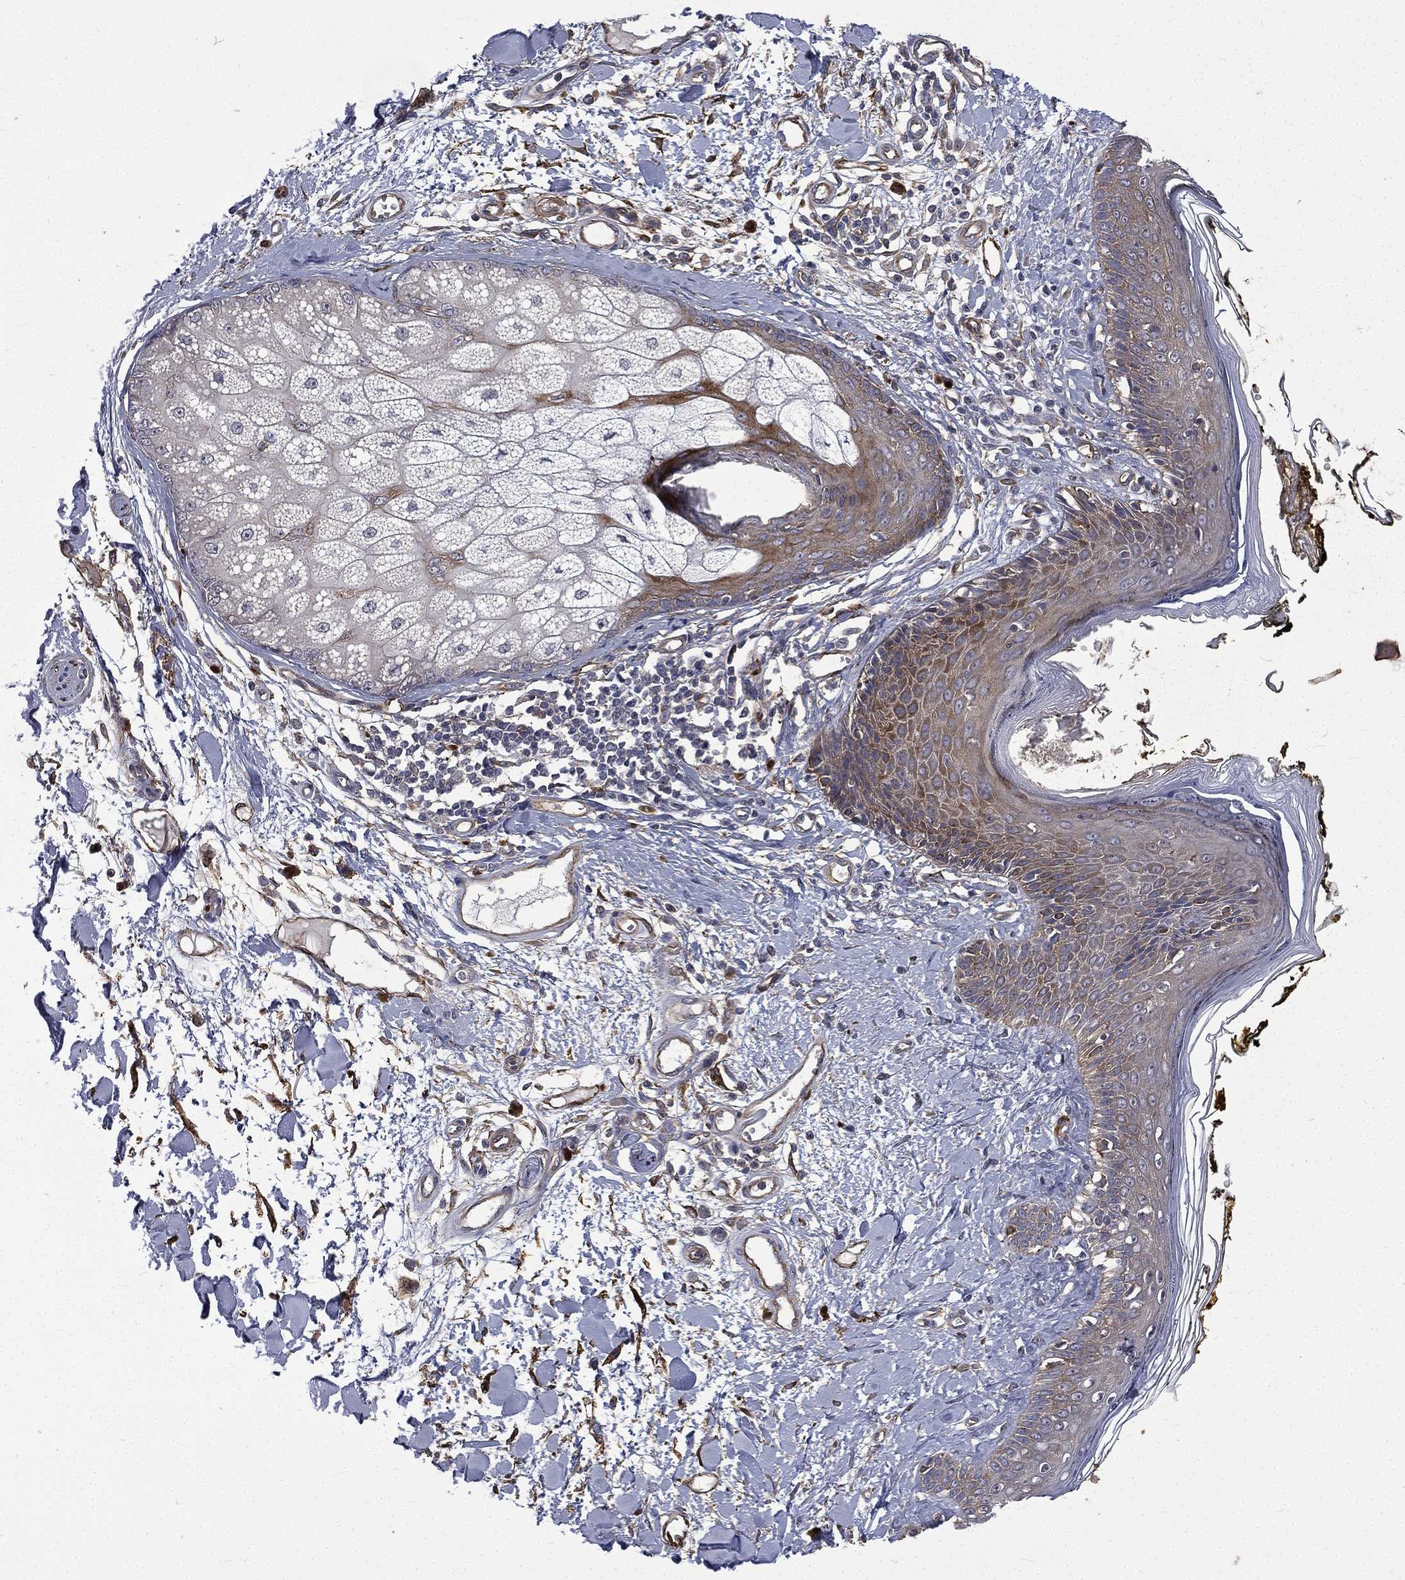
{"staining": {"intensity": "negative", "quantity": "none", "location": "none"}, "tissue": "skin", "cell_type": "Fibroblasts", "image_type": "normal", "snomed": [{"axis": "morphology", "description": "Normal tissue, NOS"}, {"axis": "topography", "description": "Skin"}], "caption": "Fibroblasts are negative for protein expression in unremarkable human skin. (DAB immunohistochemistry, high magnification).", "gene": "PPFIBP1", "patient": {"sex": "male", "age": 76}}